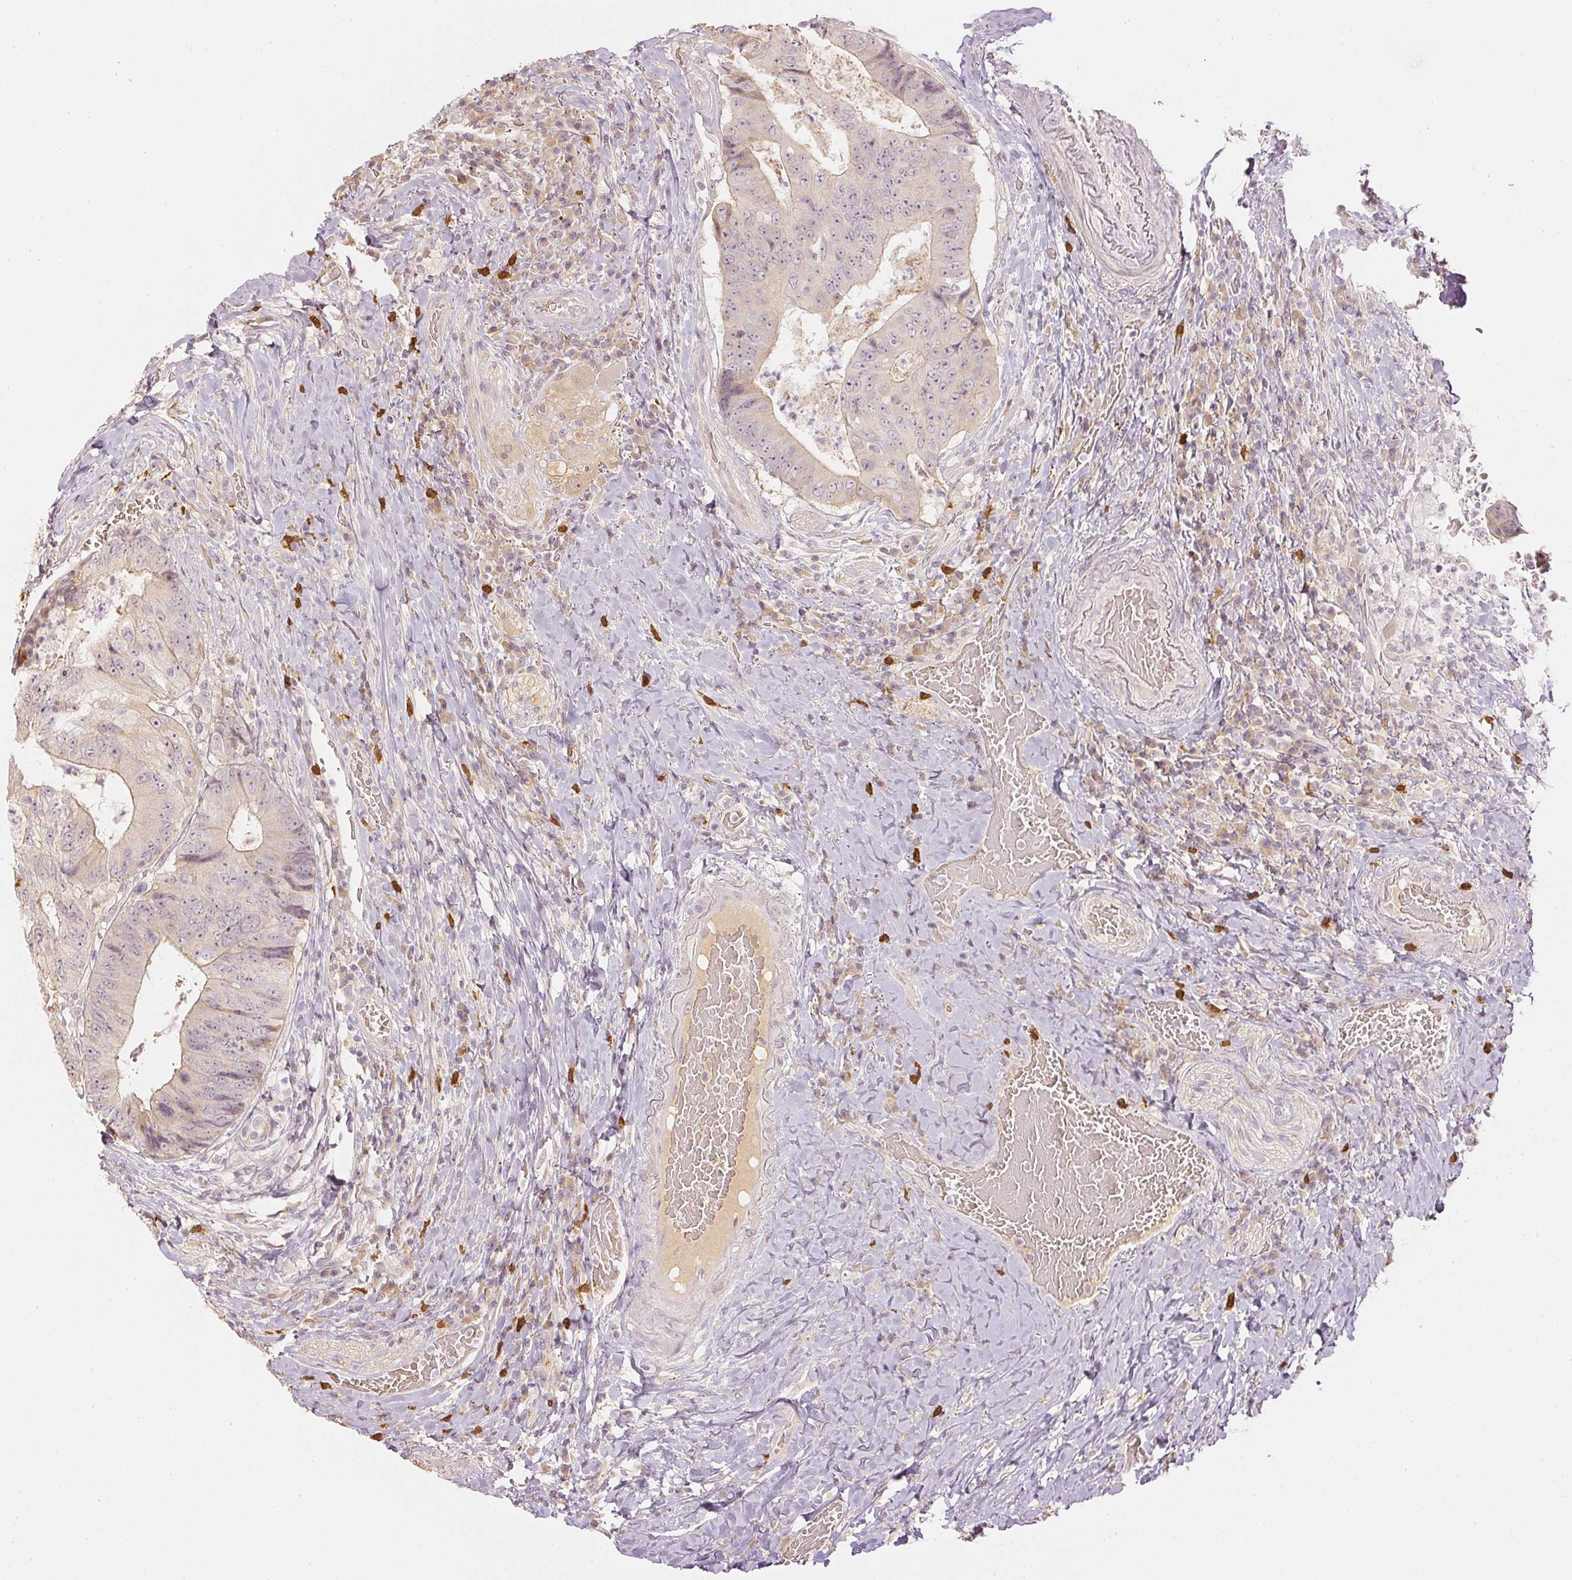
{"staining": {"intensity": "weak", "quantity": "<25%", "location": "cytoplasmic/membranous"}, "tissue": "colorectal cancer", "cell_type": "Tumor cells", "image_type": "cancer", "snomed": [{"axis": "morphology", "description": "Adenocarcinoma, NOS"}, {"axis": "topography", "description": "Rectum"}], "caption": "A photomicrograph of human colorectal adenocarcinoma is negative for staining in tumor cells.", "gene": "GZMA", "patient": {"sex": "male", "age": 72}}